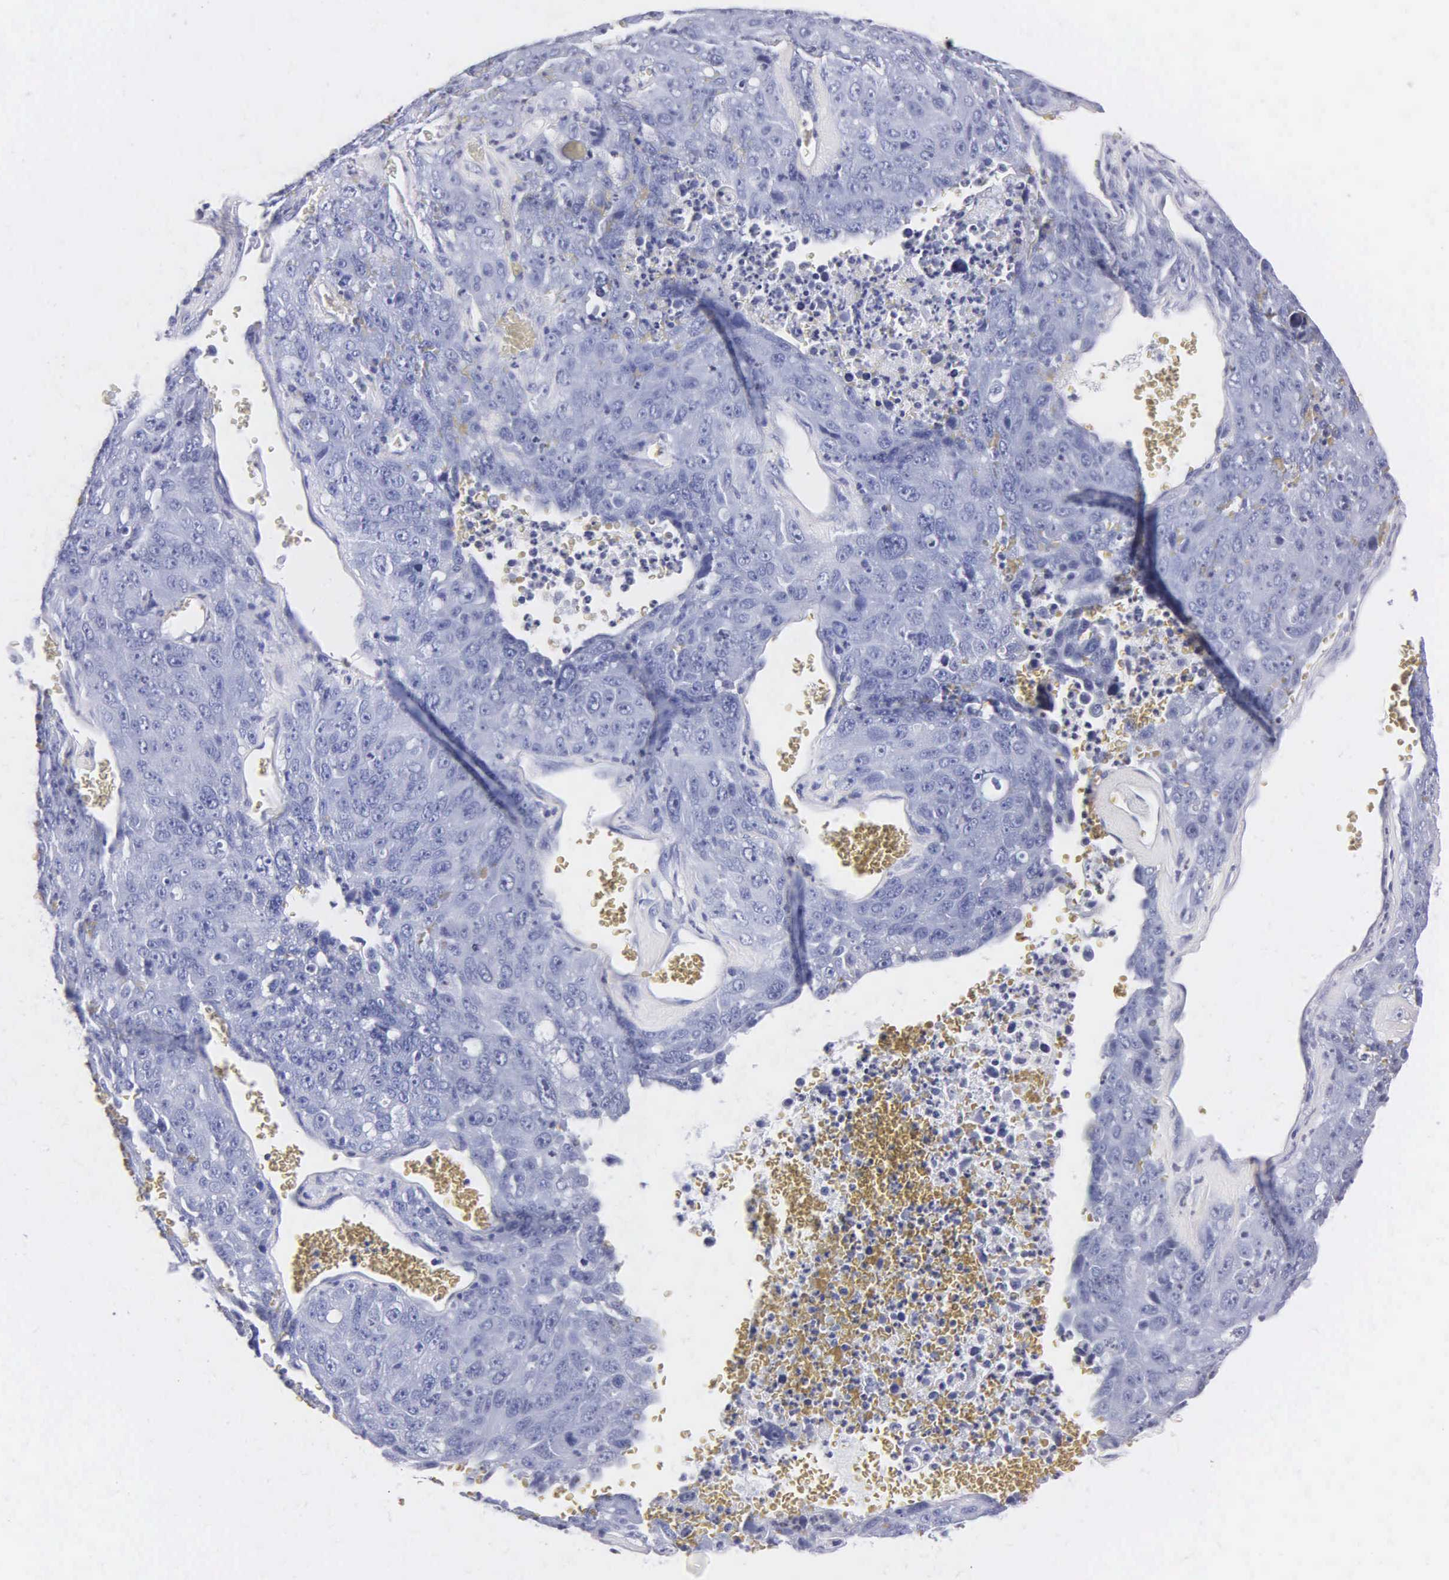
{"staining": {"intensity": "negative", "quantity": "none", "location": "none"}, "tissue": "lung cancer", "cell_type": "Tumor cells", "image_type": "cancer", "snomed": [{"axis": "morphology", "description": "Squamous cell carcinoma, NOS"}, {"axis": "topography", "description": "Lung"}], "caption": "Immunohistochemistry (IHC) image of human lung cancer (squamous cell carcinoma) stained for a protein (brown), which shows no expression in tumor cells. (DAB IHC with hematoxylin counter stain).", "gene": "MB", "patient": {"sex": "male", "age": 64}}